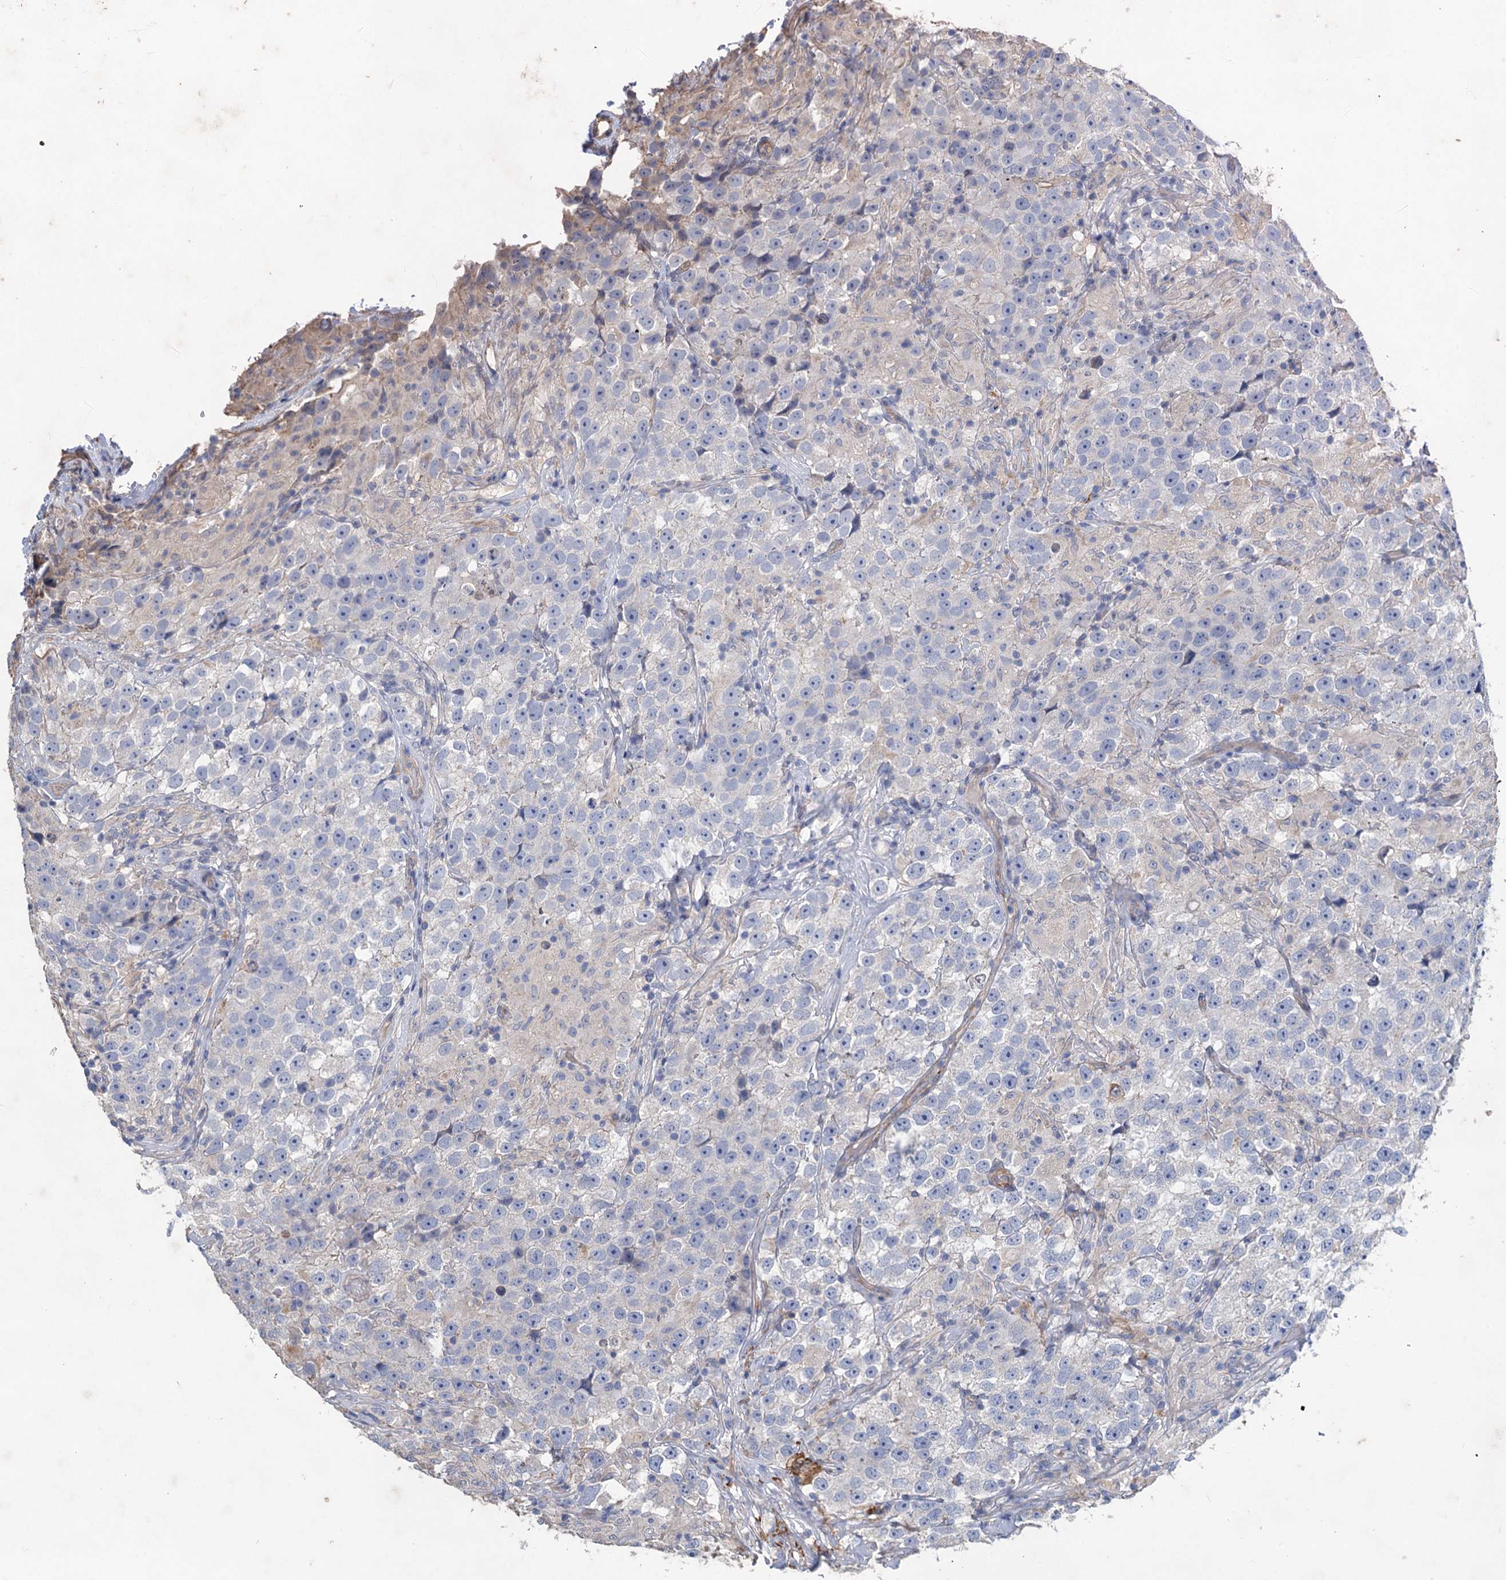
{"staining": {"intensity": "negative", "quantity": "none", "location": "none"}, "tissue": "testis cancer", "cell_type": "Tumor cells", "image_type": "cancer", "snomed": [{"axis": "morphology", "description": "Seminoma, NOS"}, {"axis": "topography", "description": "Testis"}], "caption": "Micrograph shows no protein expression in tumor cells of testis seminoma tissue. (DAB (3,3'-diaminobenzidine) immunohistochemistry (IHC) with hematoxylin counter stain).", "gene": "SMCO3", "patient": {"sex": "male", "age": 46}}